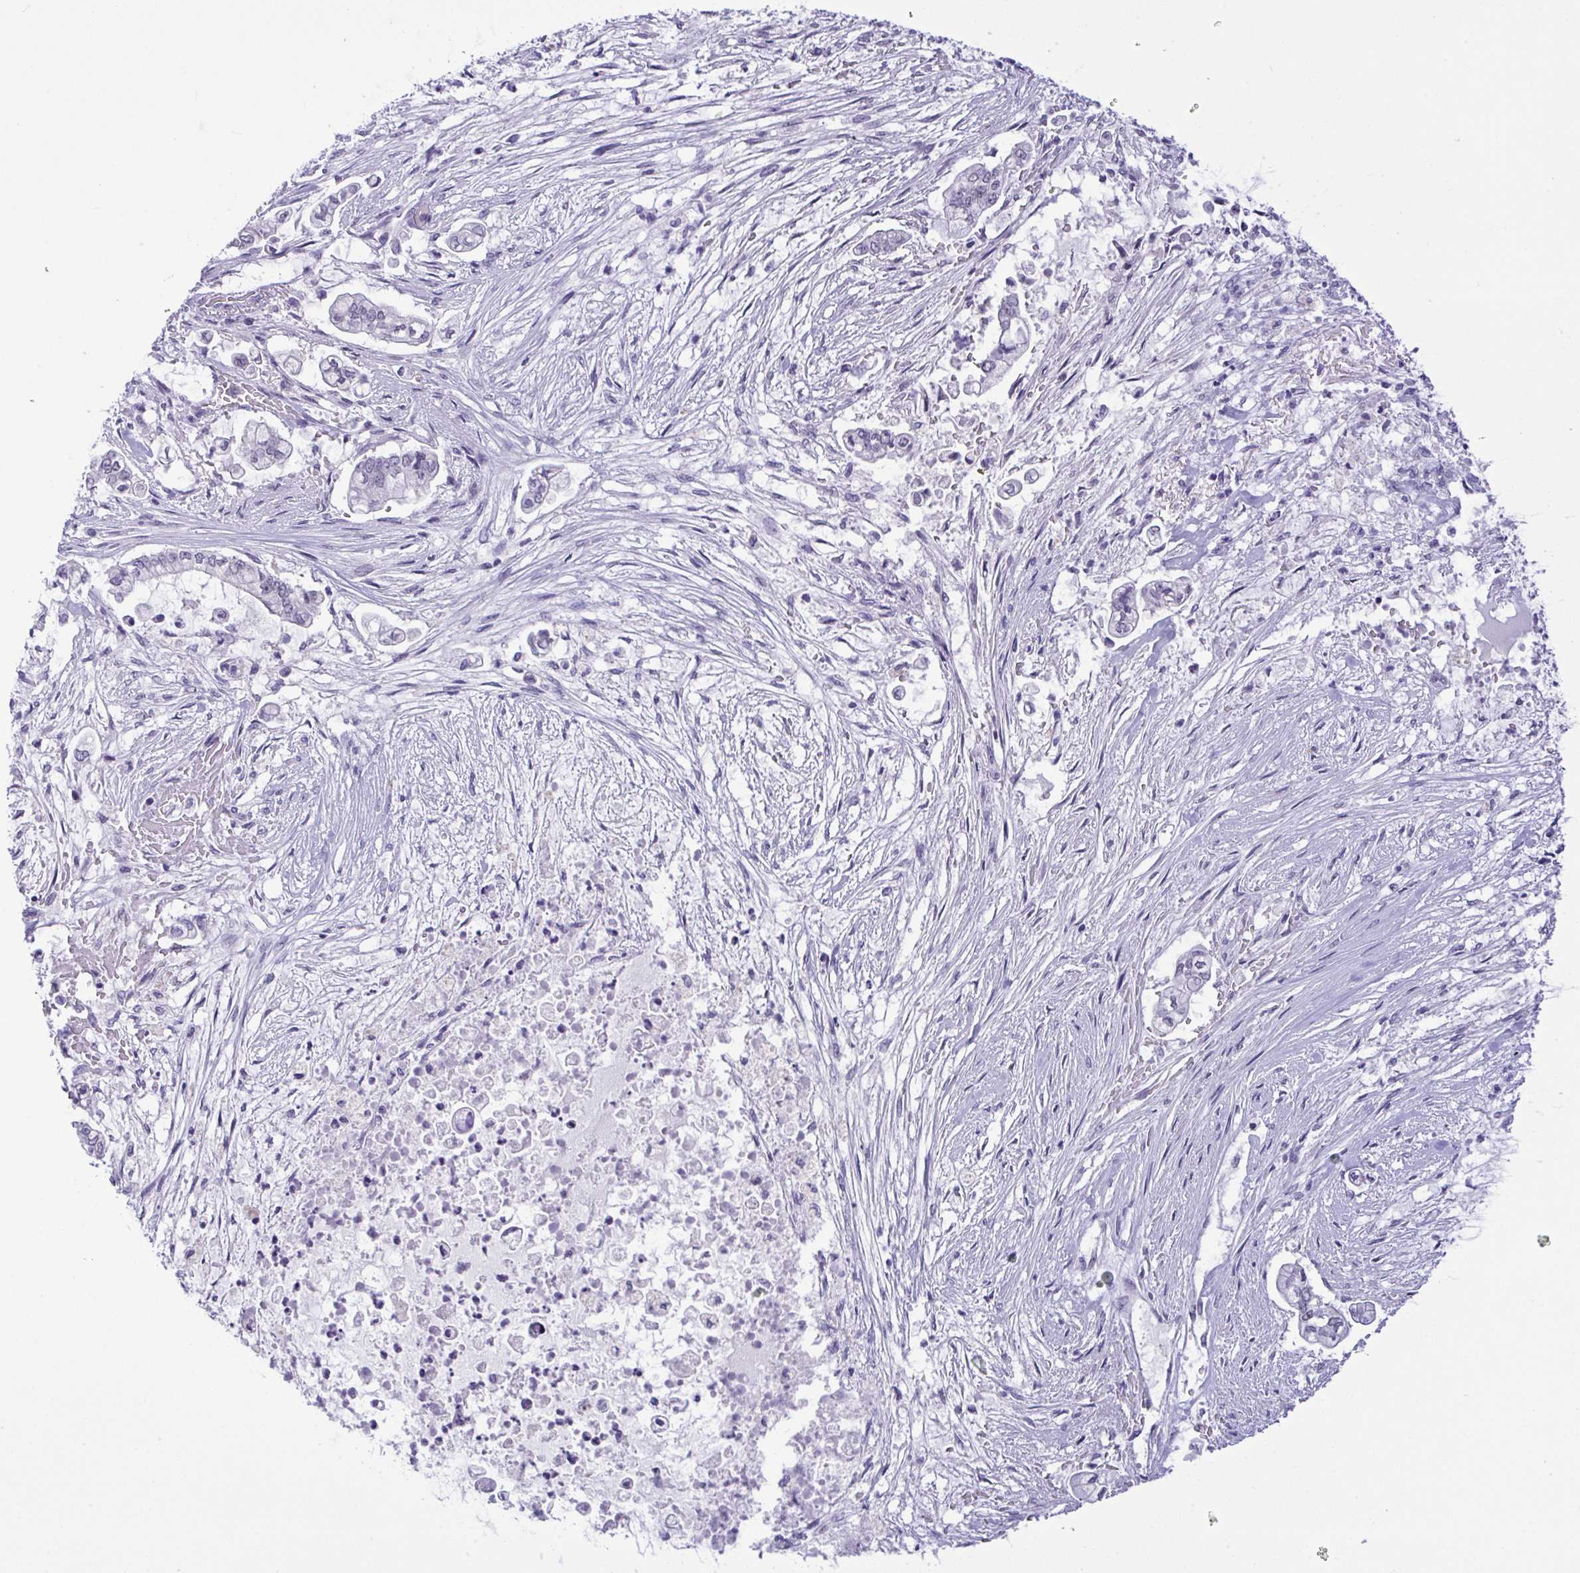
{"staining": {"intensity": "negative", "quantity": "none", "location": "none"}, "tissue": "pancreatic cancer", "cell_type": "Tumor cells", "image_type": "cancer", "snomed": [{"axis": "morphology", "description": "Adenocarcinoma, NOS"}, {"axis": "topography", "description": "Pancreas"}], "caption": "Tumor cells show no significant positivity in pancreatic cancer. (DAB immunohistochemistry, high magnification).", "gene": "YBX2", "patient": {"sex": "female", "age": 69}}